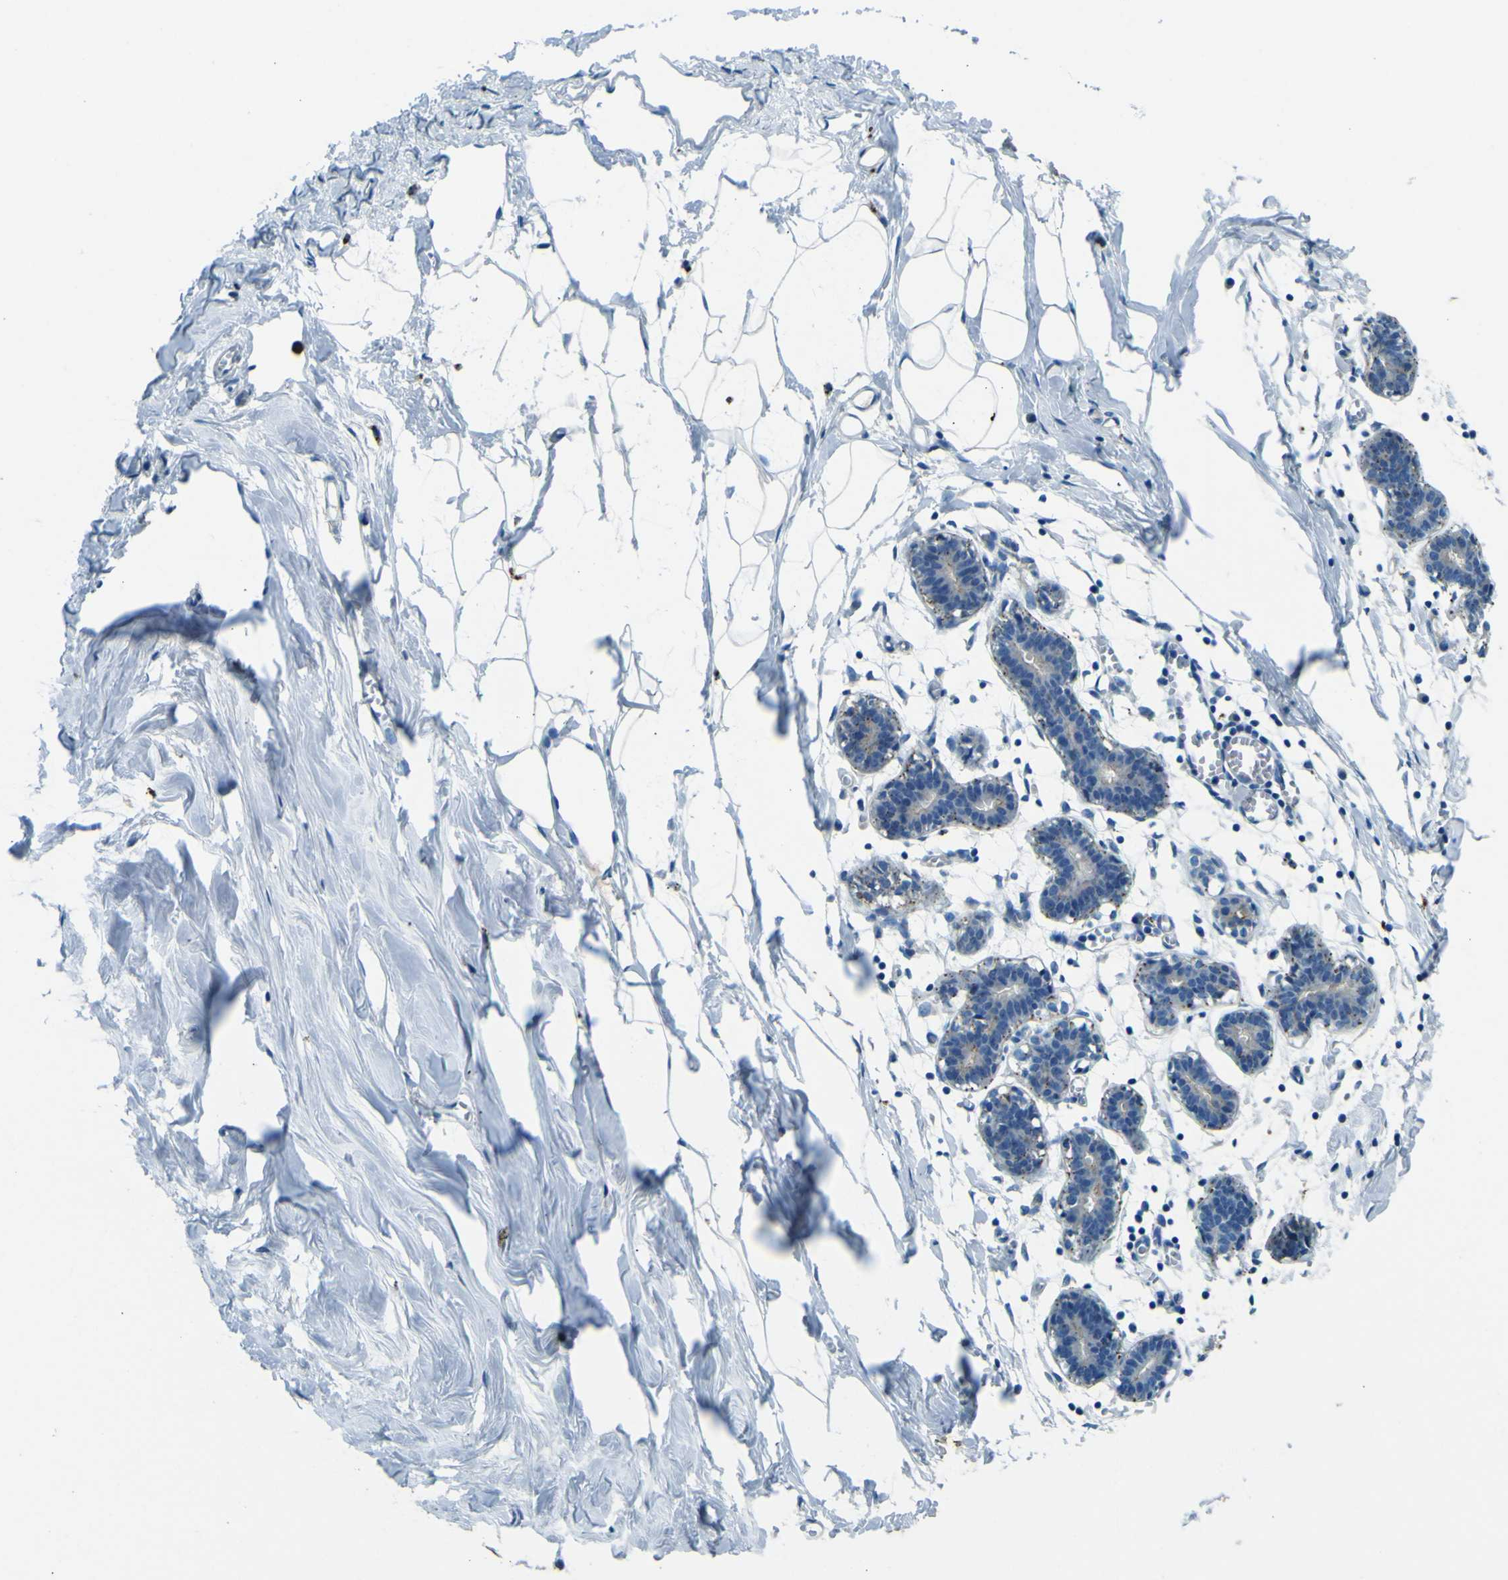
{"staining": {"intensity": "negative", "quantity": "none", "location": "none"}, "tissue": "breast", "cell_type": "Adipocytes", "image_type": "normal", "snomed": [{"axis": "morphology", "description": "Normal tissue, NOS"}, {"axis": "topography", "description": "Breast"}], "caption": "The IHC photomicrograph has no significant staining in adipocytes of breast. (DAB immunohistochemistry (IHC) with hematoxylin counter stain).", "gene": "PDE9A", "patient": {"sex": "female", "age": 27}}